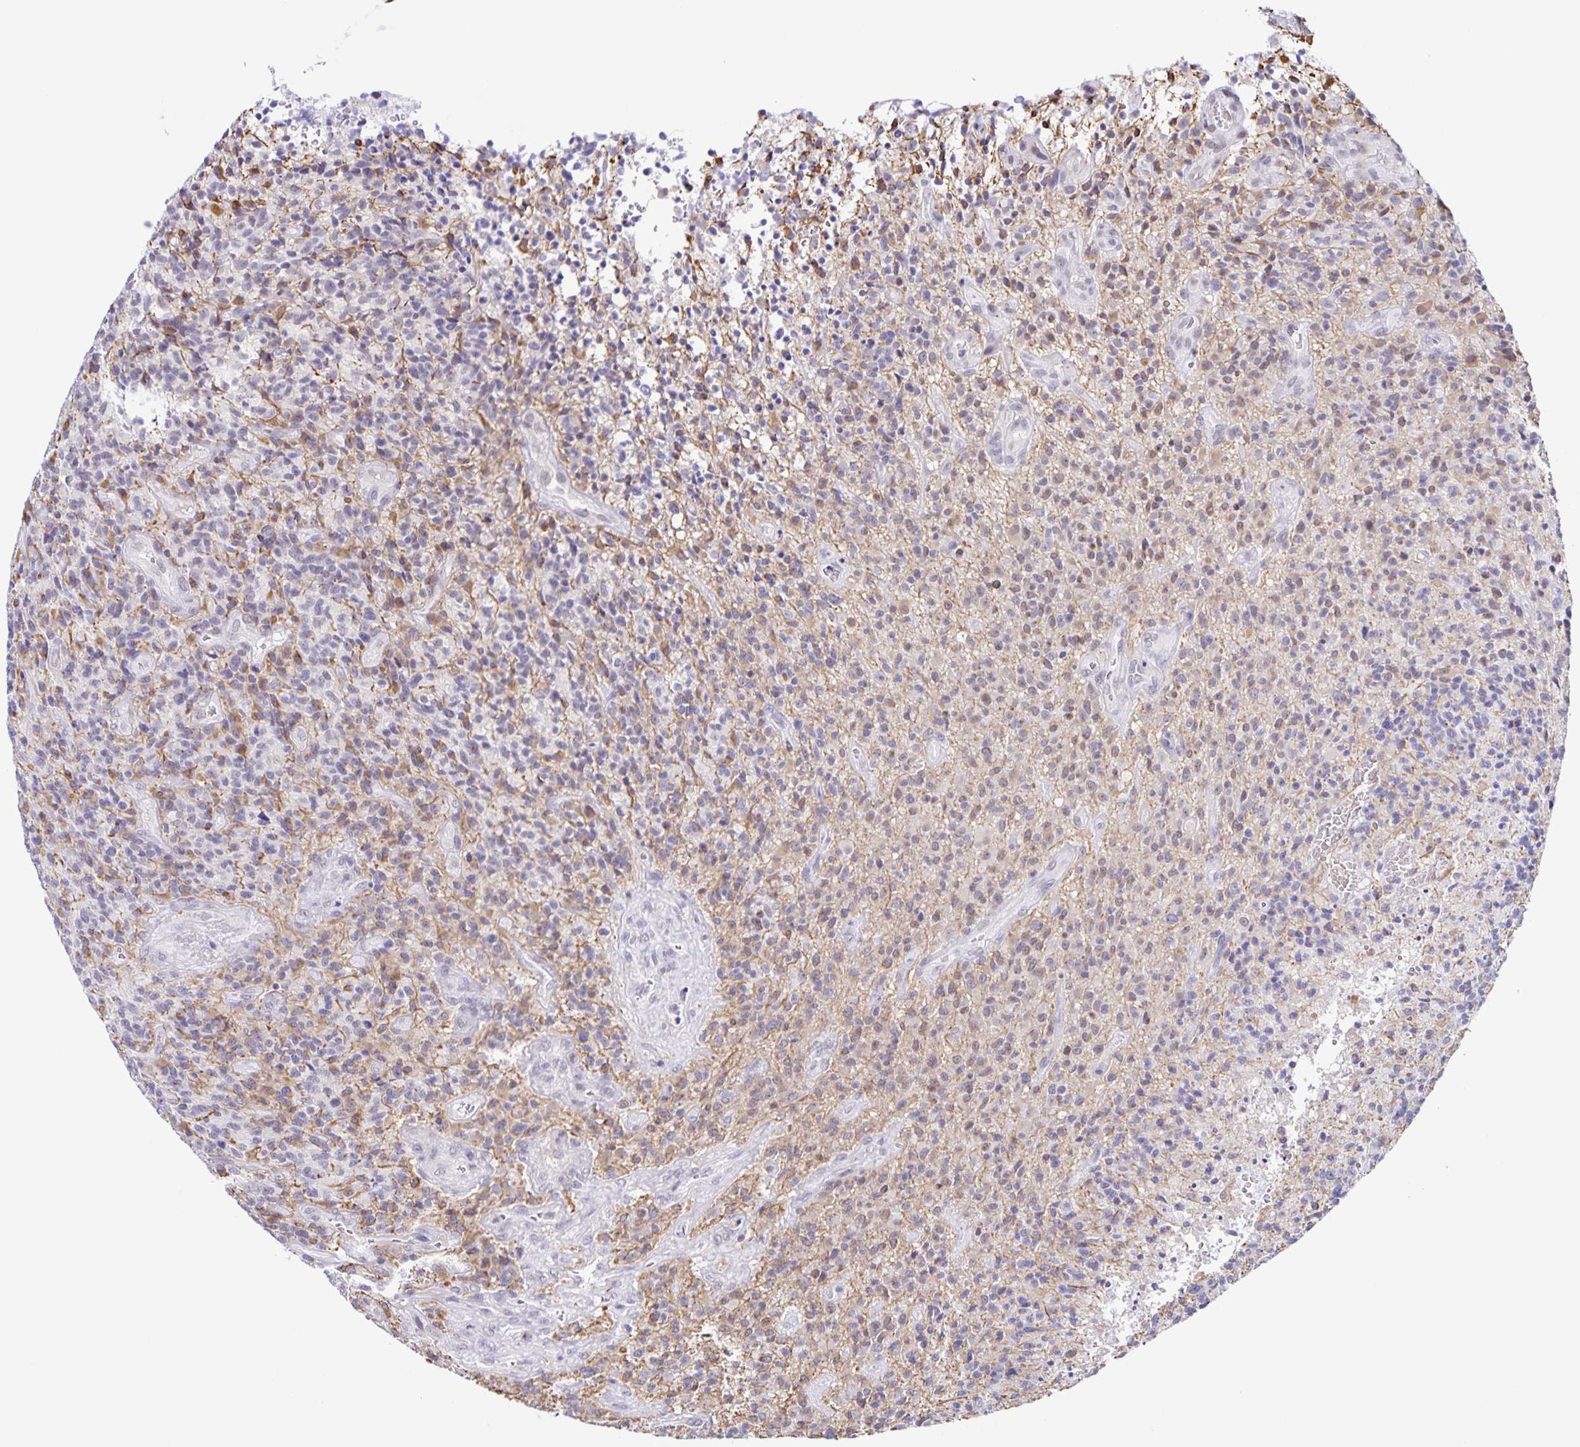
{"staining": {"intensity": "weak", "quantity": "<25%", "location": "nuclear"}, "tissue": "glioma", "cell_type": "Tumor cells", "image_type": "cancer", "snomed": [{"axis": "morphology", "description": "Glioma, malignant, High grade"}, {"axis": "topography", "description": "Brain"}], "caption": "High-grade glioma (malignant) was stained to show a protein in brown. There is no significant expression in tumor cells. The staining is performed using DAB brown chromogen with nuclei counter-stained in using hematoxylin.", "gene": "STPG4", "patient": {"sex": "male", "age": 76}}